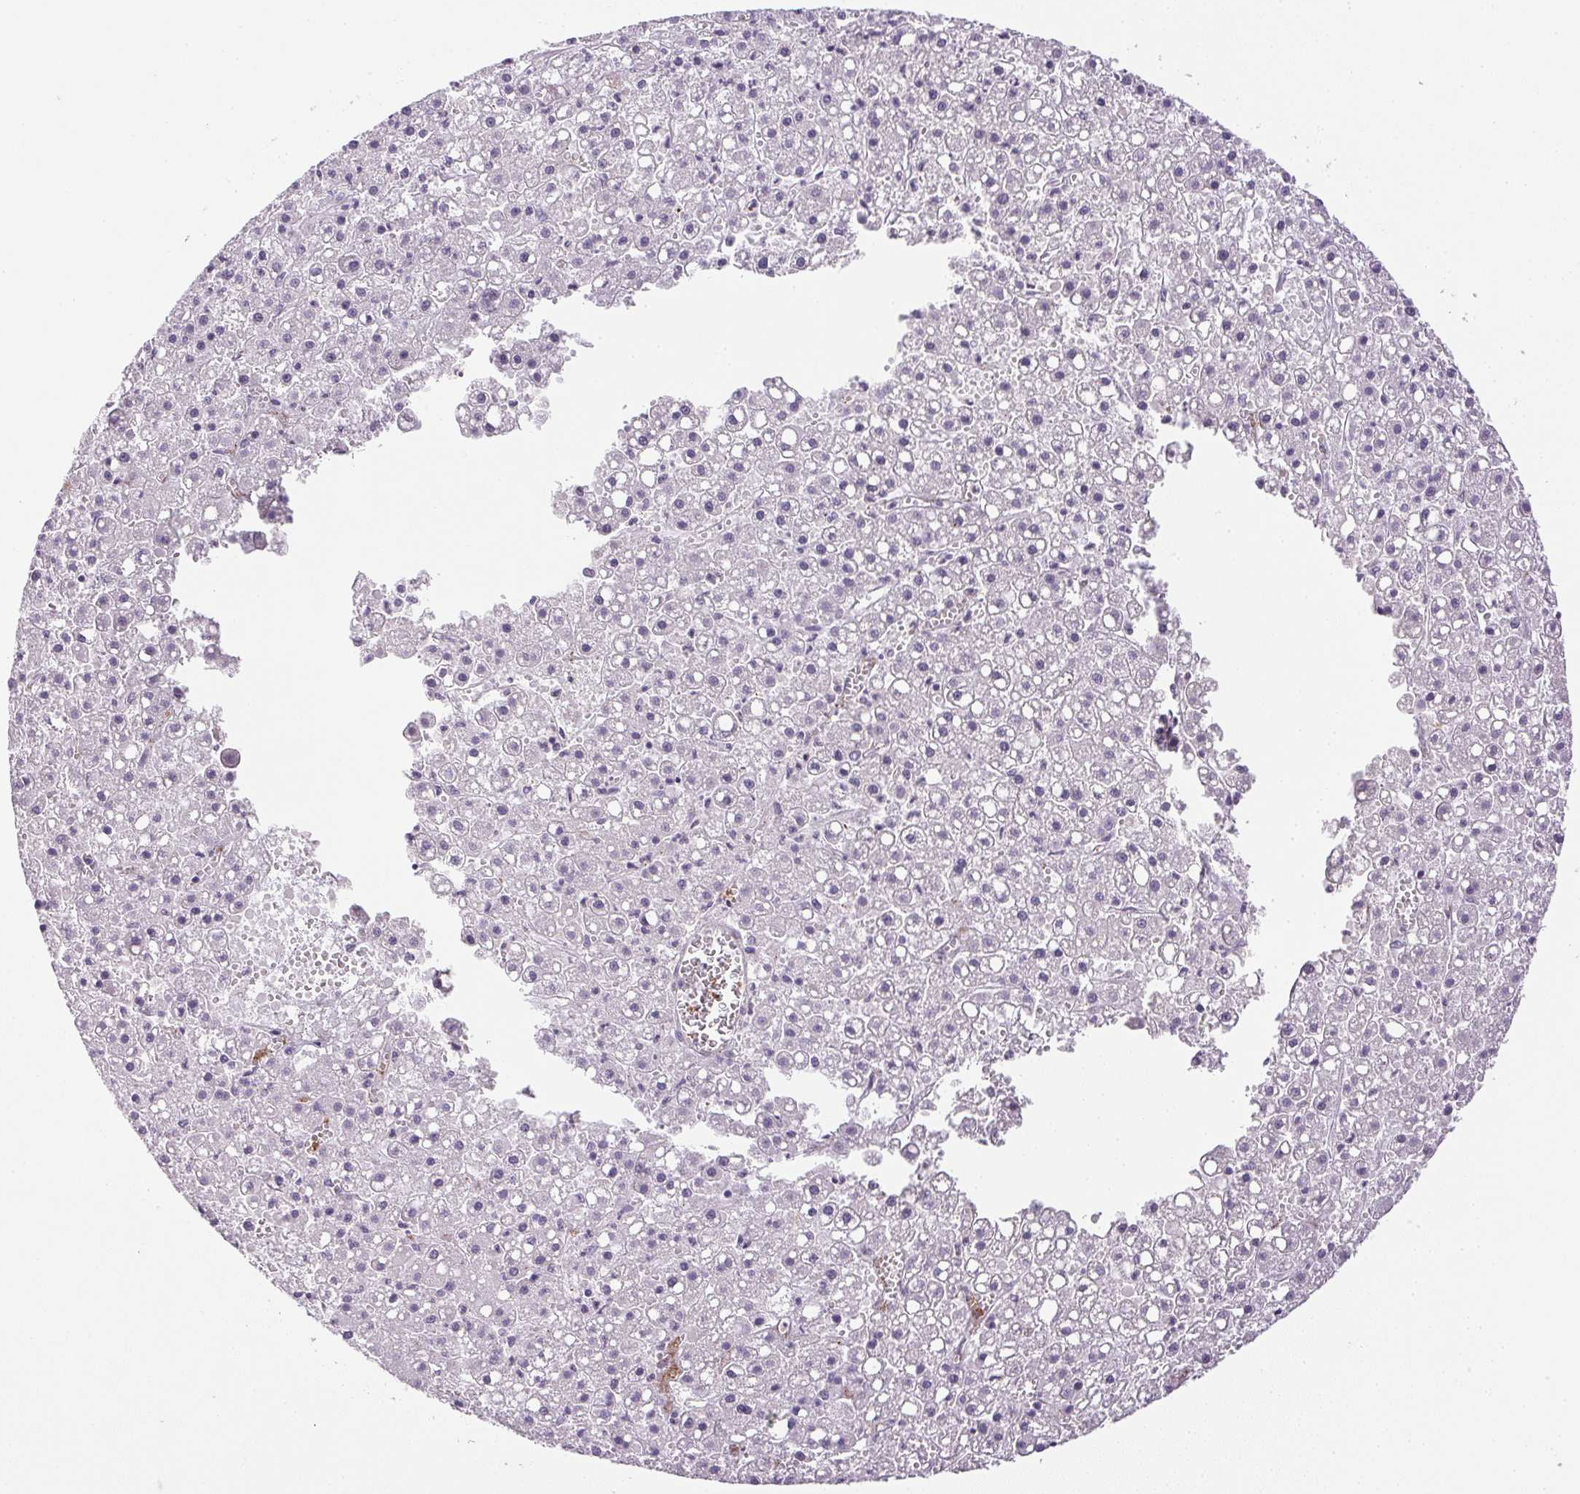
{"staining": {"intensity": "negative", "quantity": "none", "location": "none"}, "tissue": "liver cancer", "cell_type": "Tumor cells", "image_type": "cancer", "snomed": [{"axis": "morphology", "description": "Carcinoma, Hepatocellular, NOS"}, {"axis": "topography", "description": "Liver"}], "caption": "A micrograph of liver cancer (hepatocellular carcinoma) stained for a protein demonstrates no brown staining in tumor cells.", "gene": "PRL", "patient": {"sex": "male", "age": 67}}